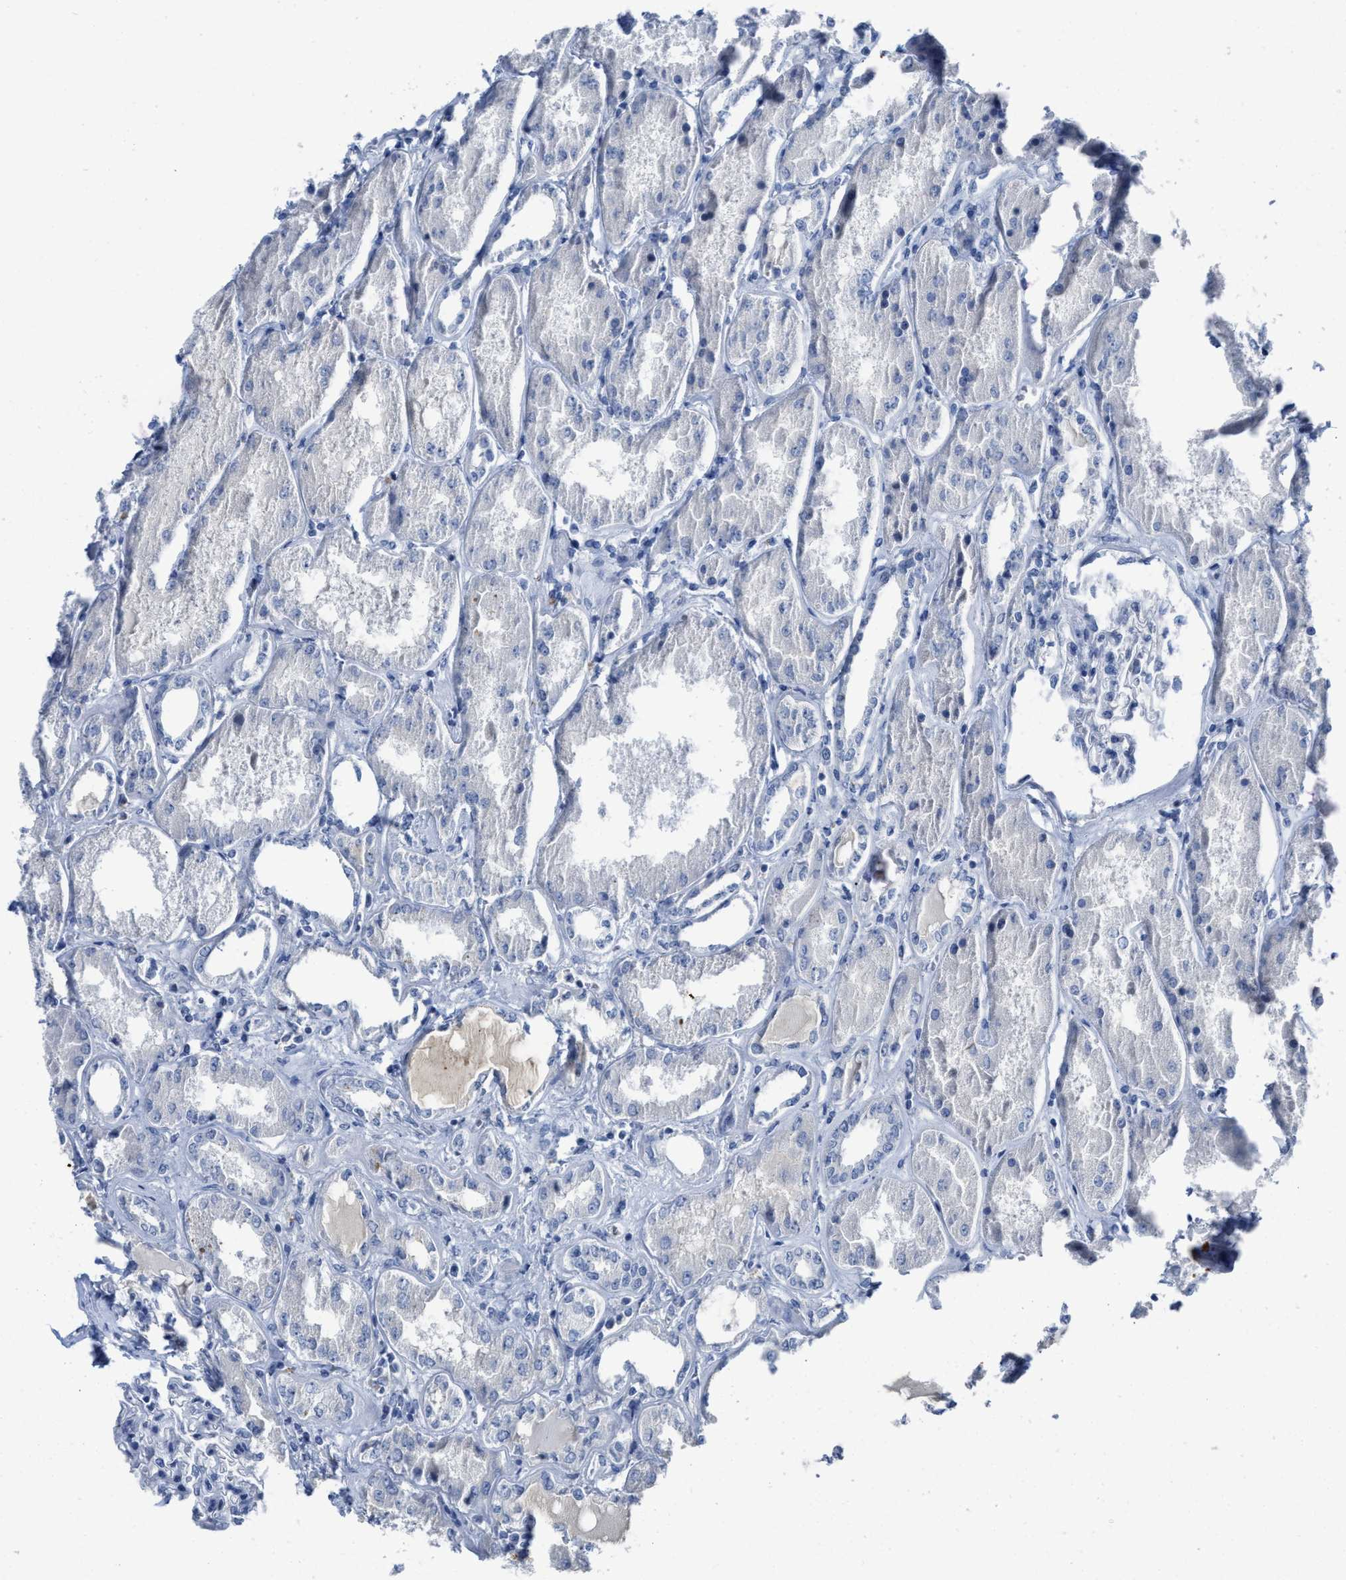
{"staining": {"intensity": "negative", "quantity": "none", "location": "none"}, "tissue": "kidney", "cell_type": "Cells in glomeruli", "image_type": "normal", "snomed": [{"axis": "morphology", "description": "Normal tissue, NOS"}, {"axis": "topography", "description": "Kidney"}], "caption": "DAB immunohistochemical staining of unremarkable kidney reveals no significant staining in cells in glomeruli. (Stains: DAB immunohistochemistry (IHC) with hematoxylin counter stain, Microscopy: brightfield microscopy at high magnification).", "gene": "CEACAM5", "patient": {"sex": "female", "age": 56}}